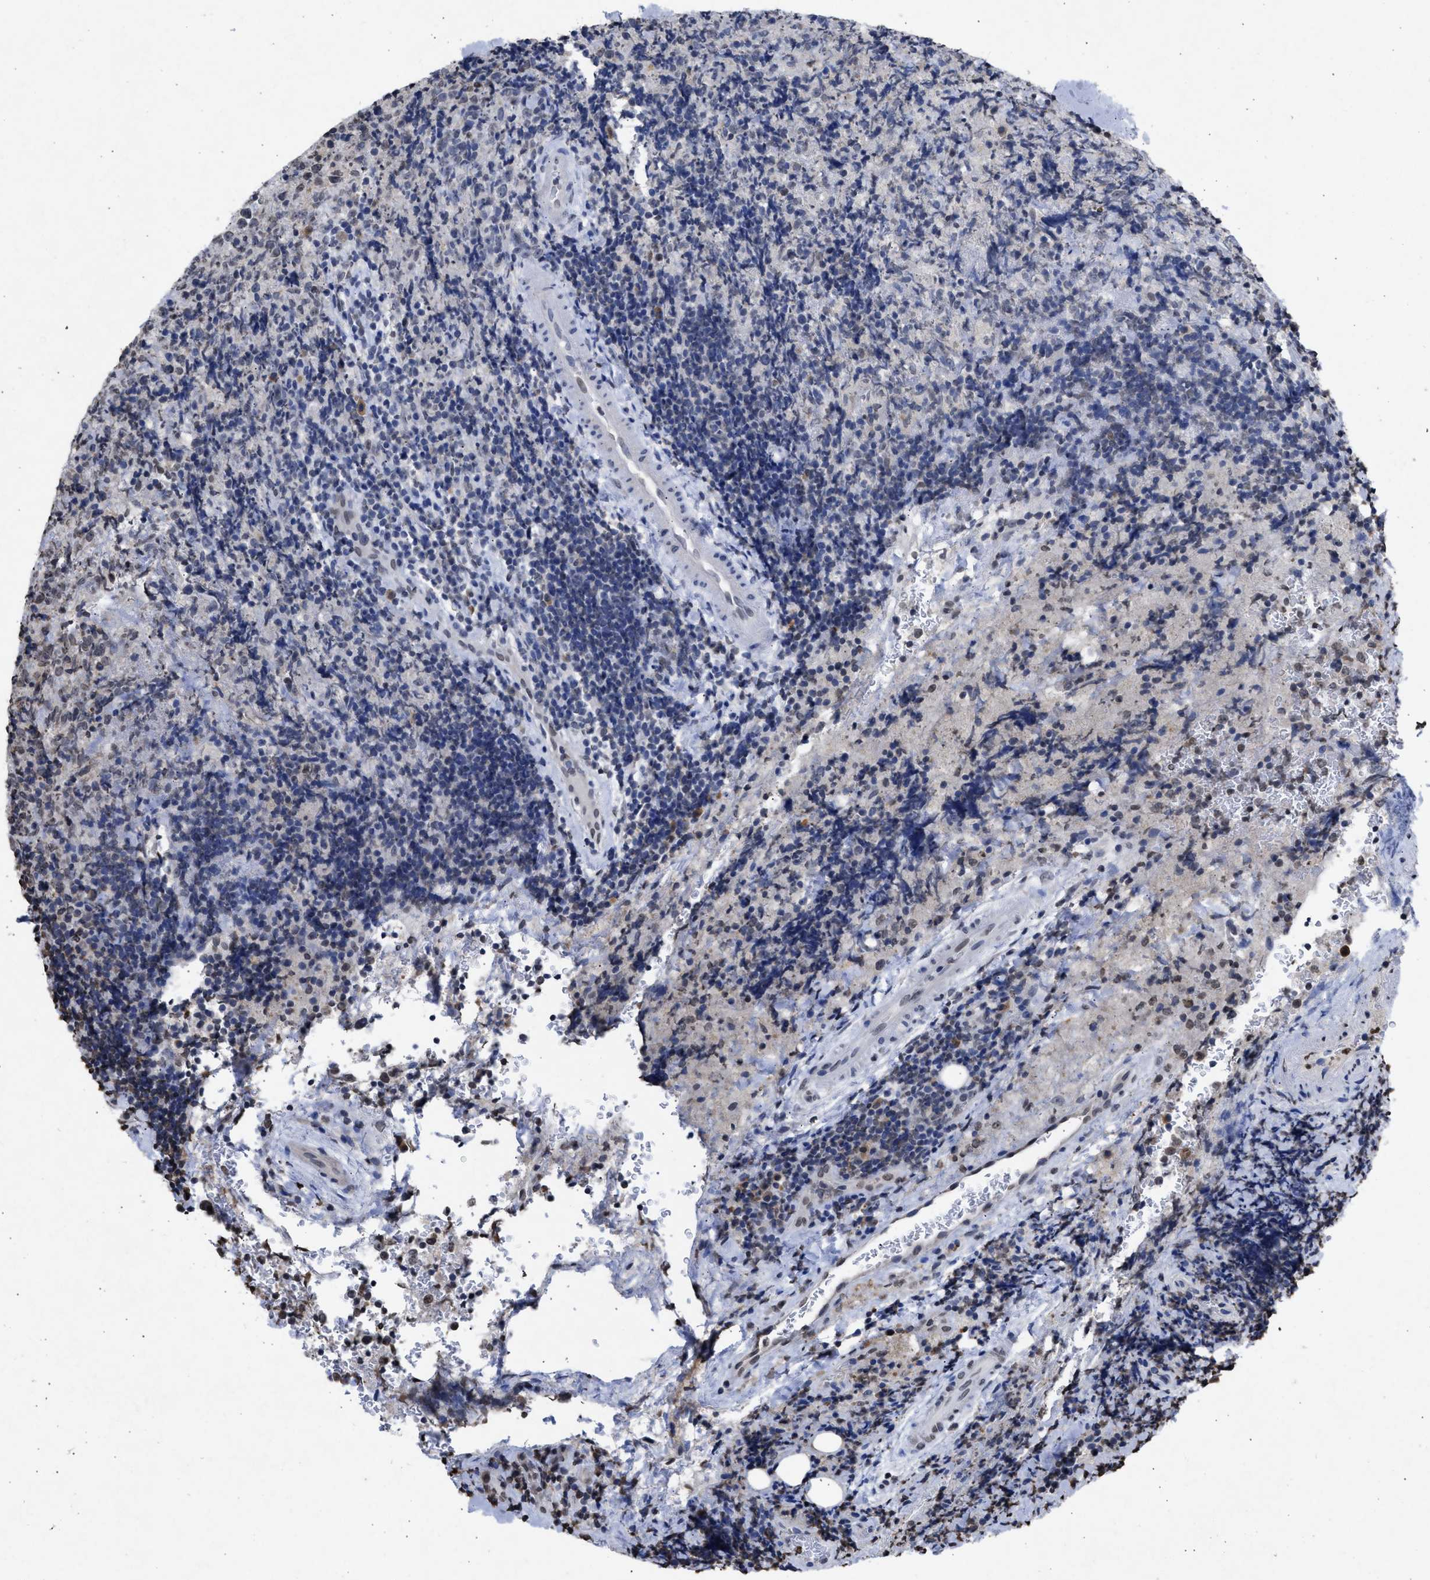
{"staining": {"intensity": "weak", "quantity": "<25%", "location": "nuclear"}, "tissue": "lymphoma", "cell_type": "Tumor cells", "image_type": "cancer", "snomed": [{"axis": "morphology", "description": "Malignant lymphoma, non-Hodgkin's type, High grade"}, {"axis": "topography", "description": "Tonsil"}], "caption": "An immunohistochemistry histopathology image of high-grade malignant lymphoma, non-Hodgkin's type is shown. There is no staining in tumor cells of high-grade malignant lymphoma, non-Hodgkin's type. (Brightfield microscopy of DAB immunohistochemistry (IHC) at high magnification).", "gene": "NUP35", "patient": {"sex": "female", "age": 36}}